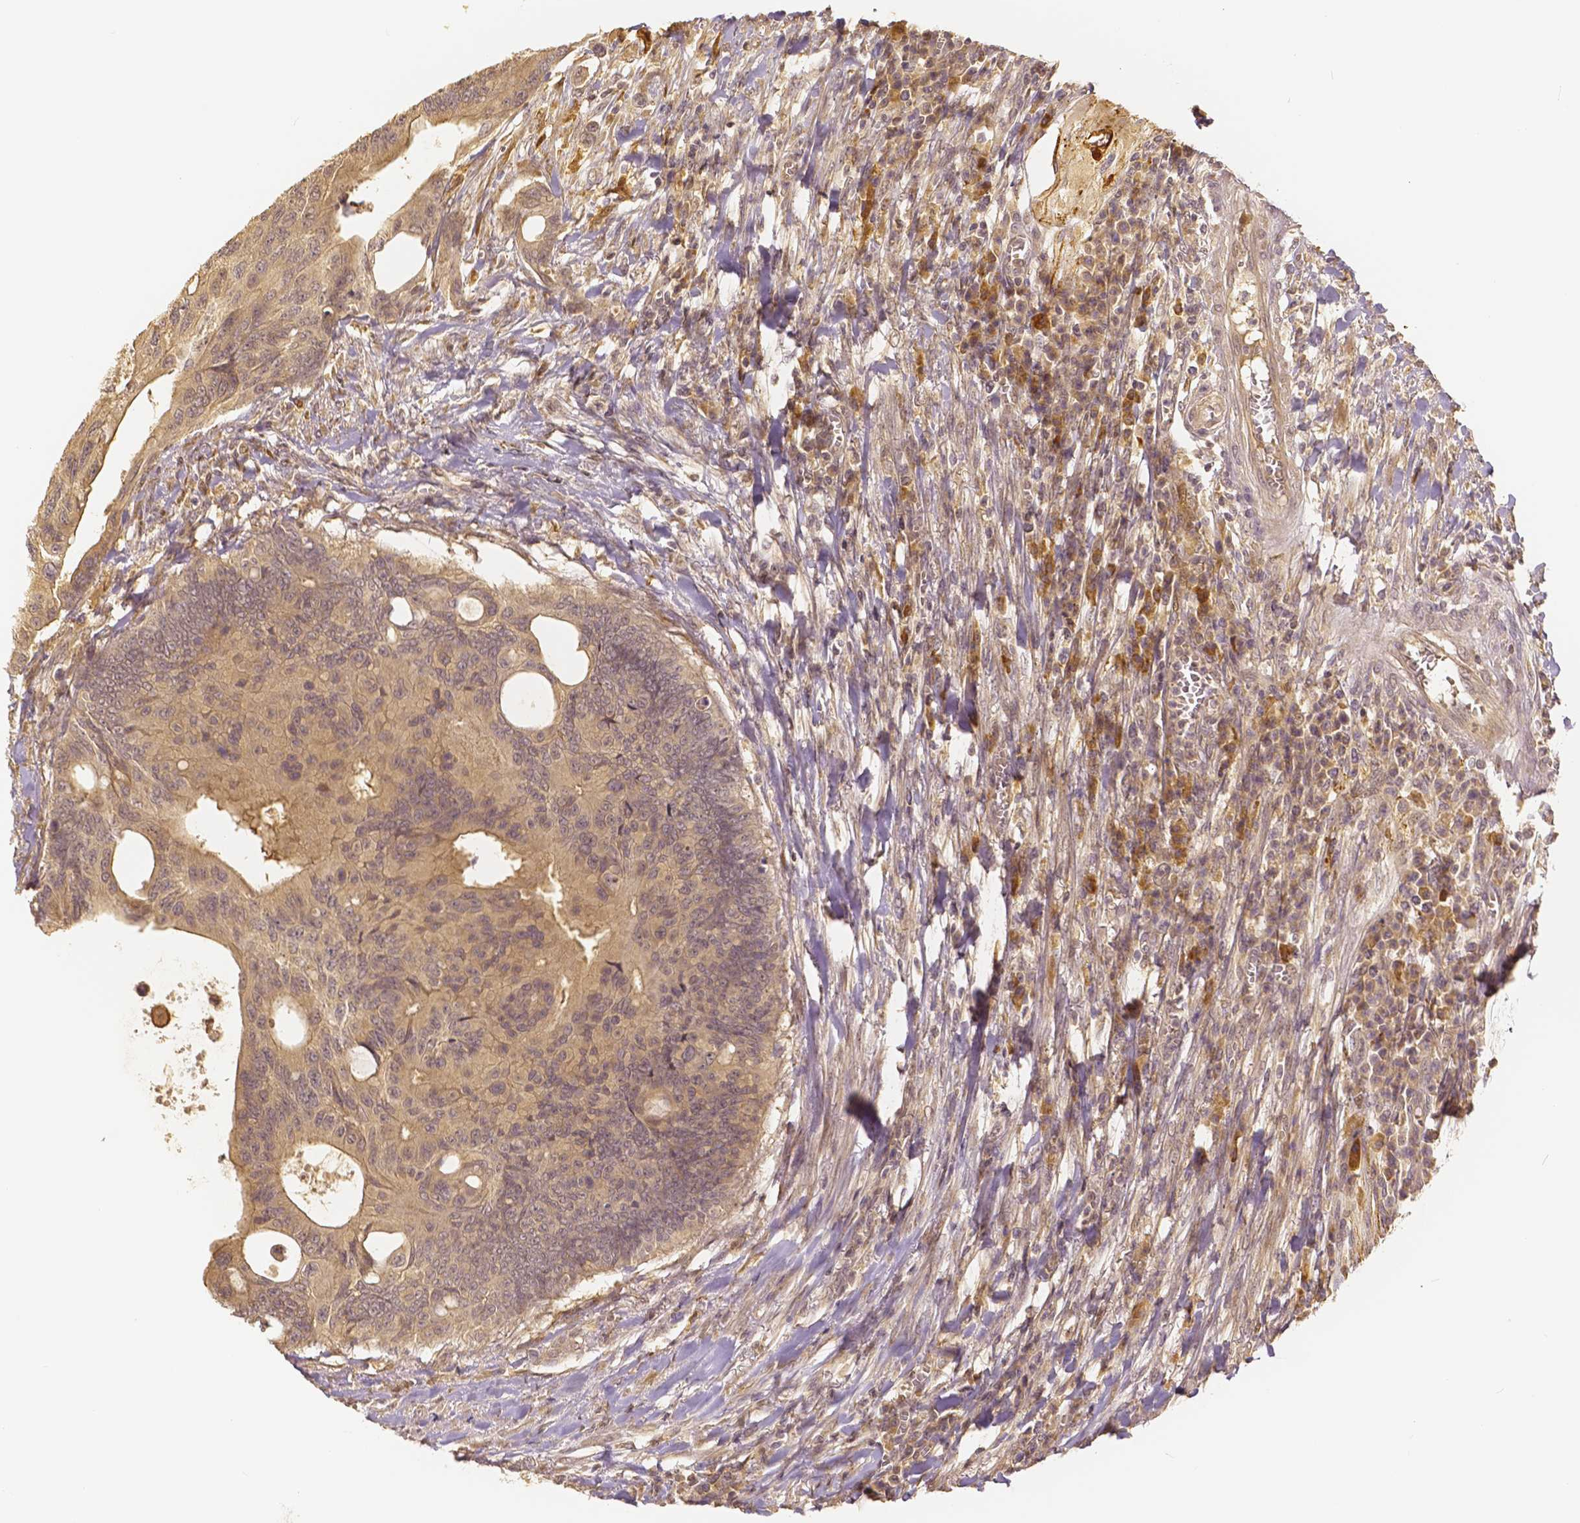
{"staining": {"intensity": "weak", "quantity": "<25%", "location": "cytoplasmic/membranous"}, "tissue": "colorectal cancer", "cell_type": "Tumor cells", "image_type": "cancer", "snomed": [{"axis": "morphology", "description": "Adenocarcinoma, NOS"}, {"axis": "topography", "description": "Colon"}], "caption": "Immunohistochemical staining of human colorectal cancer displays no significant expression in tumor cells.", "gene": "USP9X", "patient": {"sex": "male", "age": 65}}